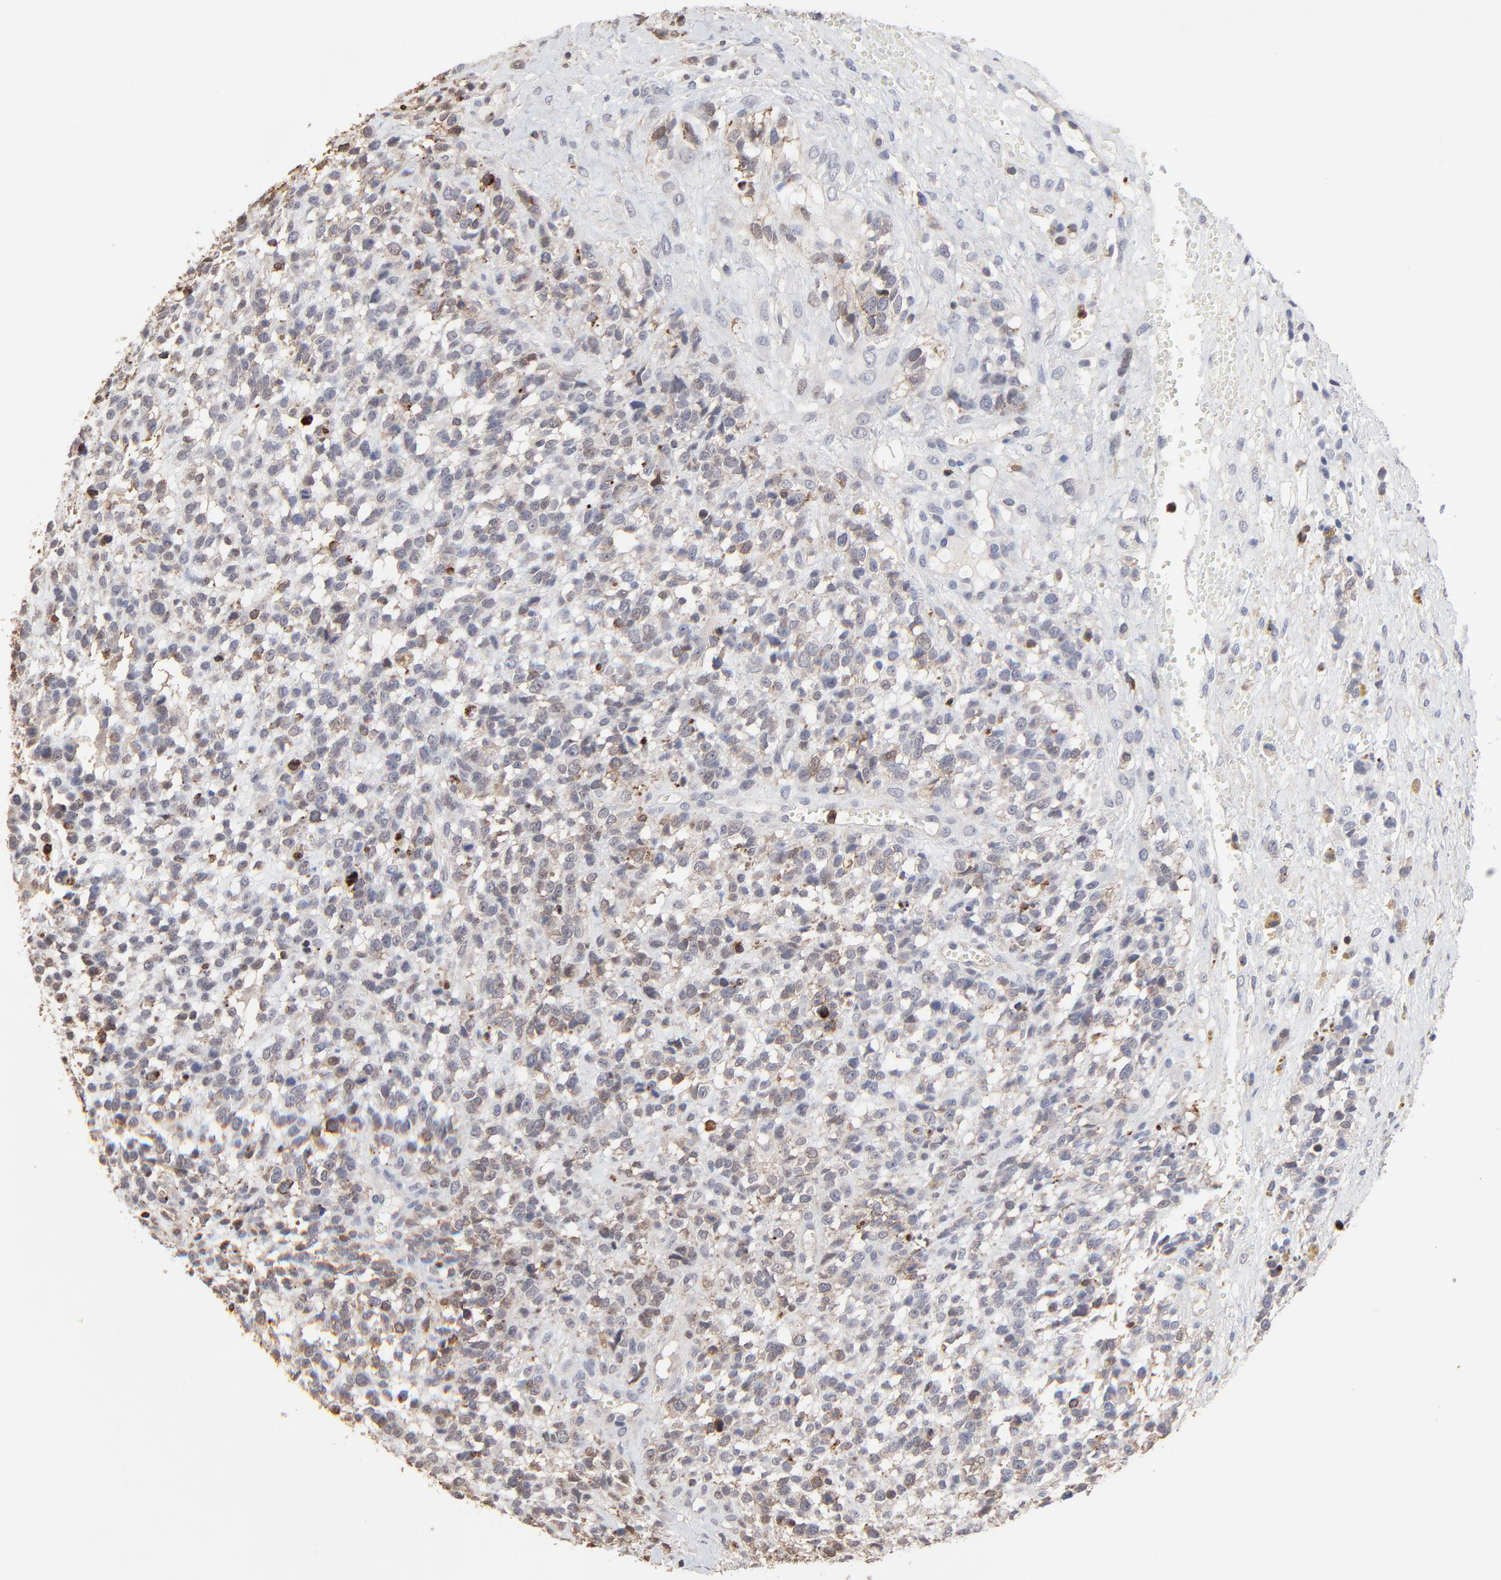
{"staining": {"intensity": "moderate", "quantity": "<25%", "location": "nuclear"}, "tissue": "glioma", "cell_type": "Tumor cells", "image_type": "cancer", "snomed": [{"axis": "morphology", "description": "Glioma, malignant, High grade"}, {"axis": "topography", "description": "Brain"}], "caption": "Moderate nuclear staining is appreciated in approximately <25% of tumor cells in glioma.", "gene": "SLC6A14", "patient": {"sex": "male", "age": 66}}